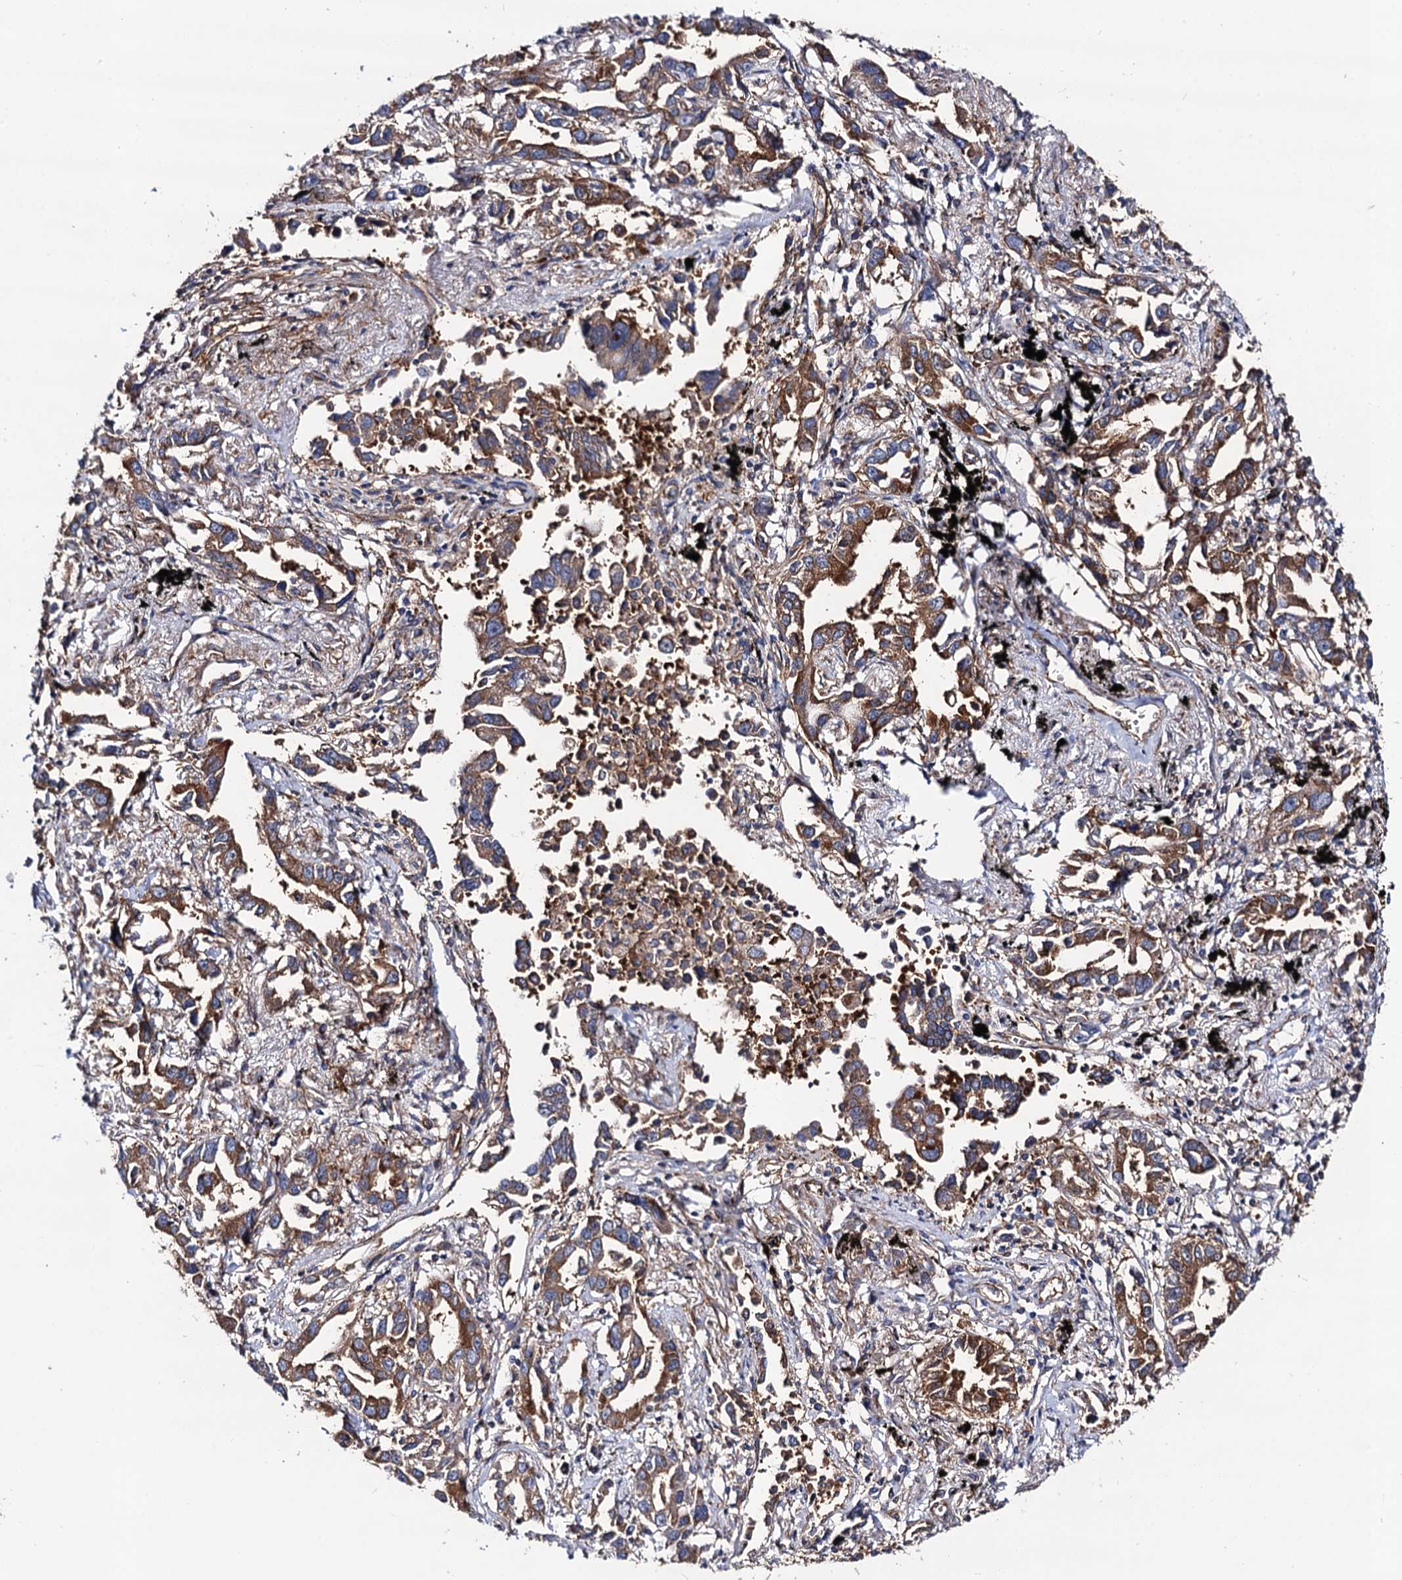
{"staining": {"intensity": "moderate", "quantity": ">75%", "location": "cytoplasmic/membranous"}, "tissue": "lung cancer", "cell_type": "Tumor cells", "image_type": "cancer", "snomed": [{"axis": "morphology", "description": "Adenocarcinoma, NOS"}, {"axis": "topography", "description": "Lung"}], "caption": "Lung cancer (adenocarcinoma) tissue demonstrates moderate cytoplasmic/membranous expression in approximately >75% of tumor cells", "gene": "DYDC1", "patient": {"sex": "male", "age": 67}}